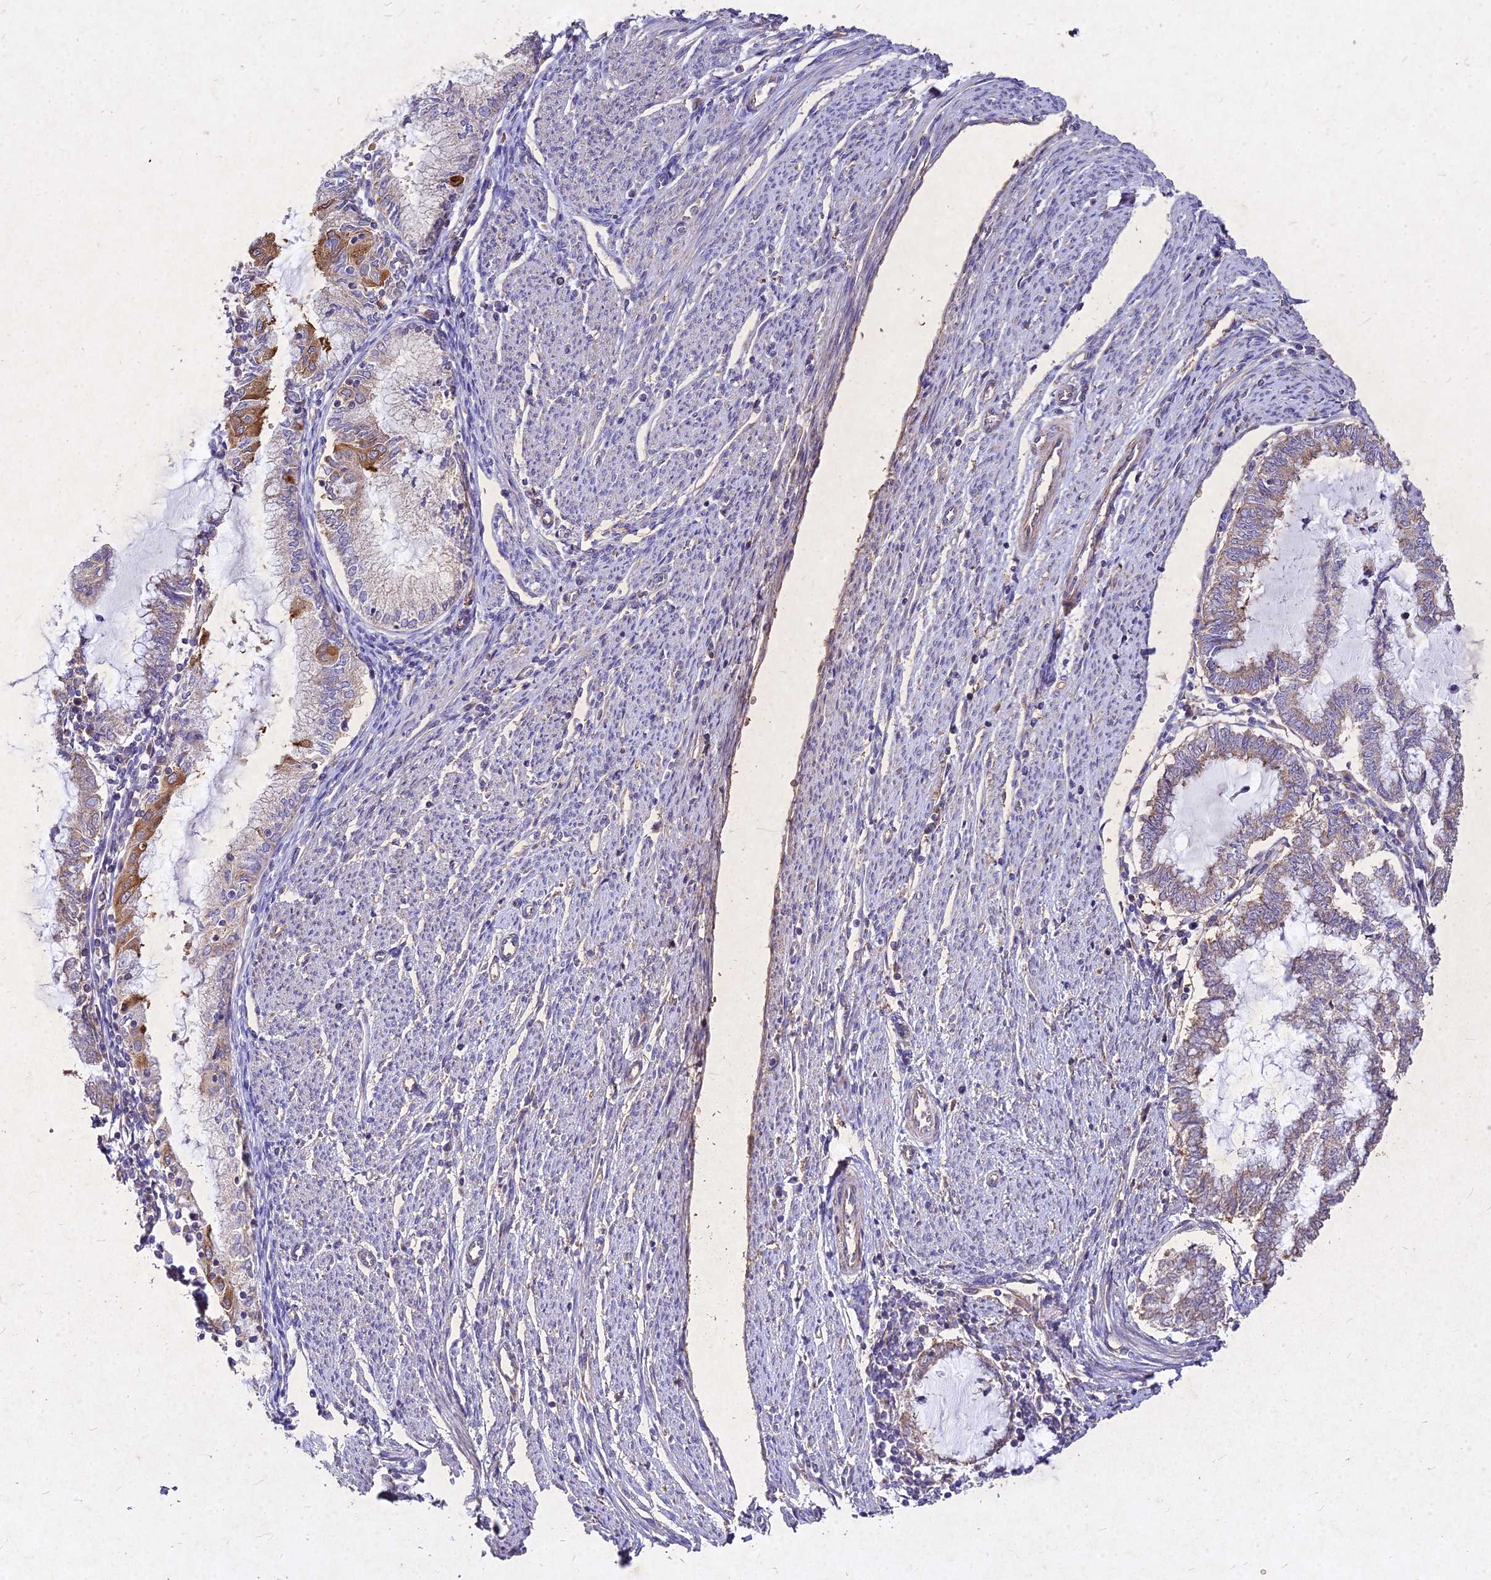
{"staining": {"intensity": "moderate", "quantity": "<25%", "location": "cytoplasmic/membranous"}, "tissue": "endometrial cancer", "cell_type": "Tumor cells", "image_type": "cancer", "snomed": [{"axis": "morphology", "description": "Adenocarcinoma, NOS"}, {"axis": "topography", "description": "Endometrium"}], "caption": "High-magnification brightfield microscopy of endometrial adenocarcinoma stained with DAB (brown) and counterstained with hematoxylin (blue). tumor cells exhibit moderate cytoplasmic/membranous expression is identified in about<25% of cells.", "gene": "SKA1", "patient": {"sex": "female", "age": 79}}